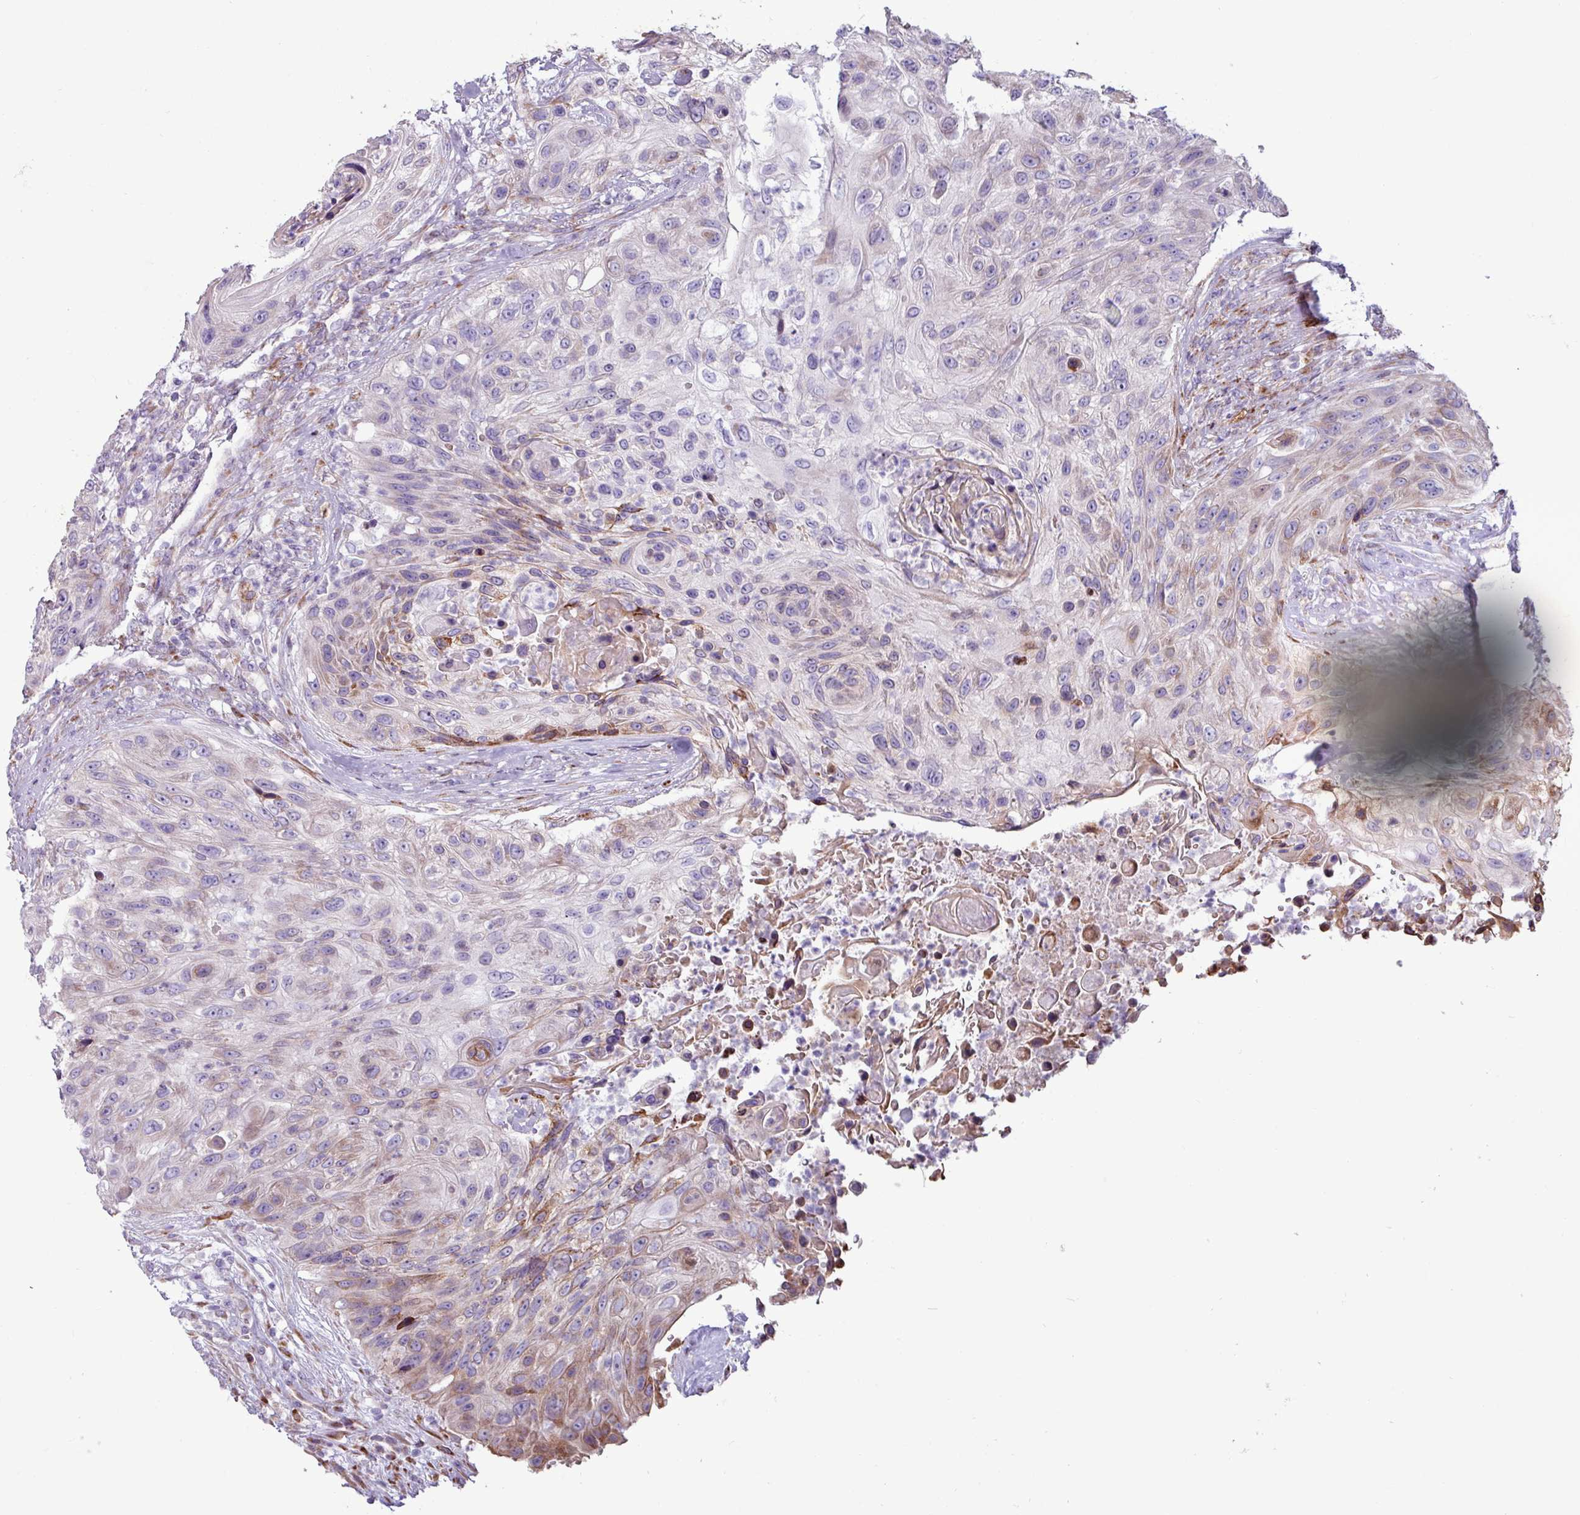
{"staining": {"intensity": "weak", "quantity": "<25%", "location": "cytoplasmic/membranous"}, "tissue": "urothelial cancer", "cell_type": "Tumor cells", "image_type": "cancer", "snomed": [{"axis": "morphology", "description": "Urothelial carcinoma, High grade"}, {"axis": "topography", "description": "Urinary bladder"}], "caption": "IHC micrograph of neoplastic tissue: human urothelial cancer stained with DAB exhibits no significant protein staining in tumor cells. (DAB (3,3'-diaminobenzidine) immunohistochemistry visualized using brightfield microscopy, high magnification).", "gene": "PPP1R35", "patient": {"sex": "female", "age": 60}}